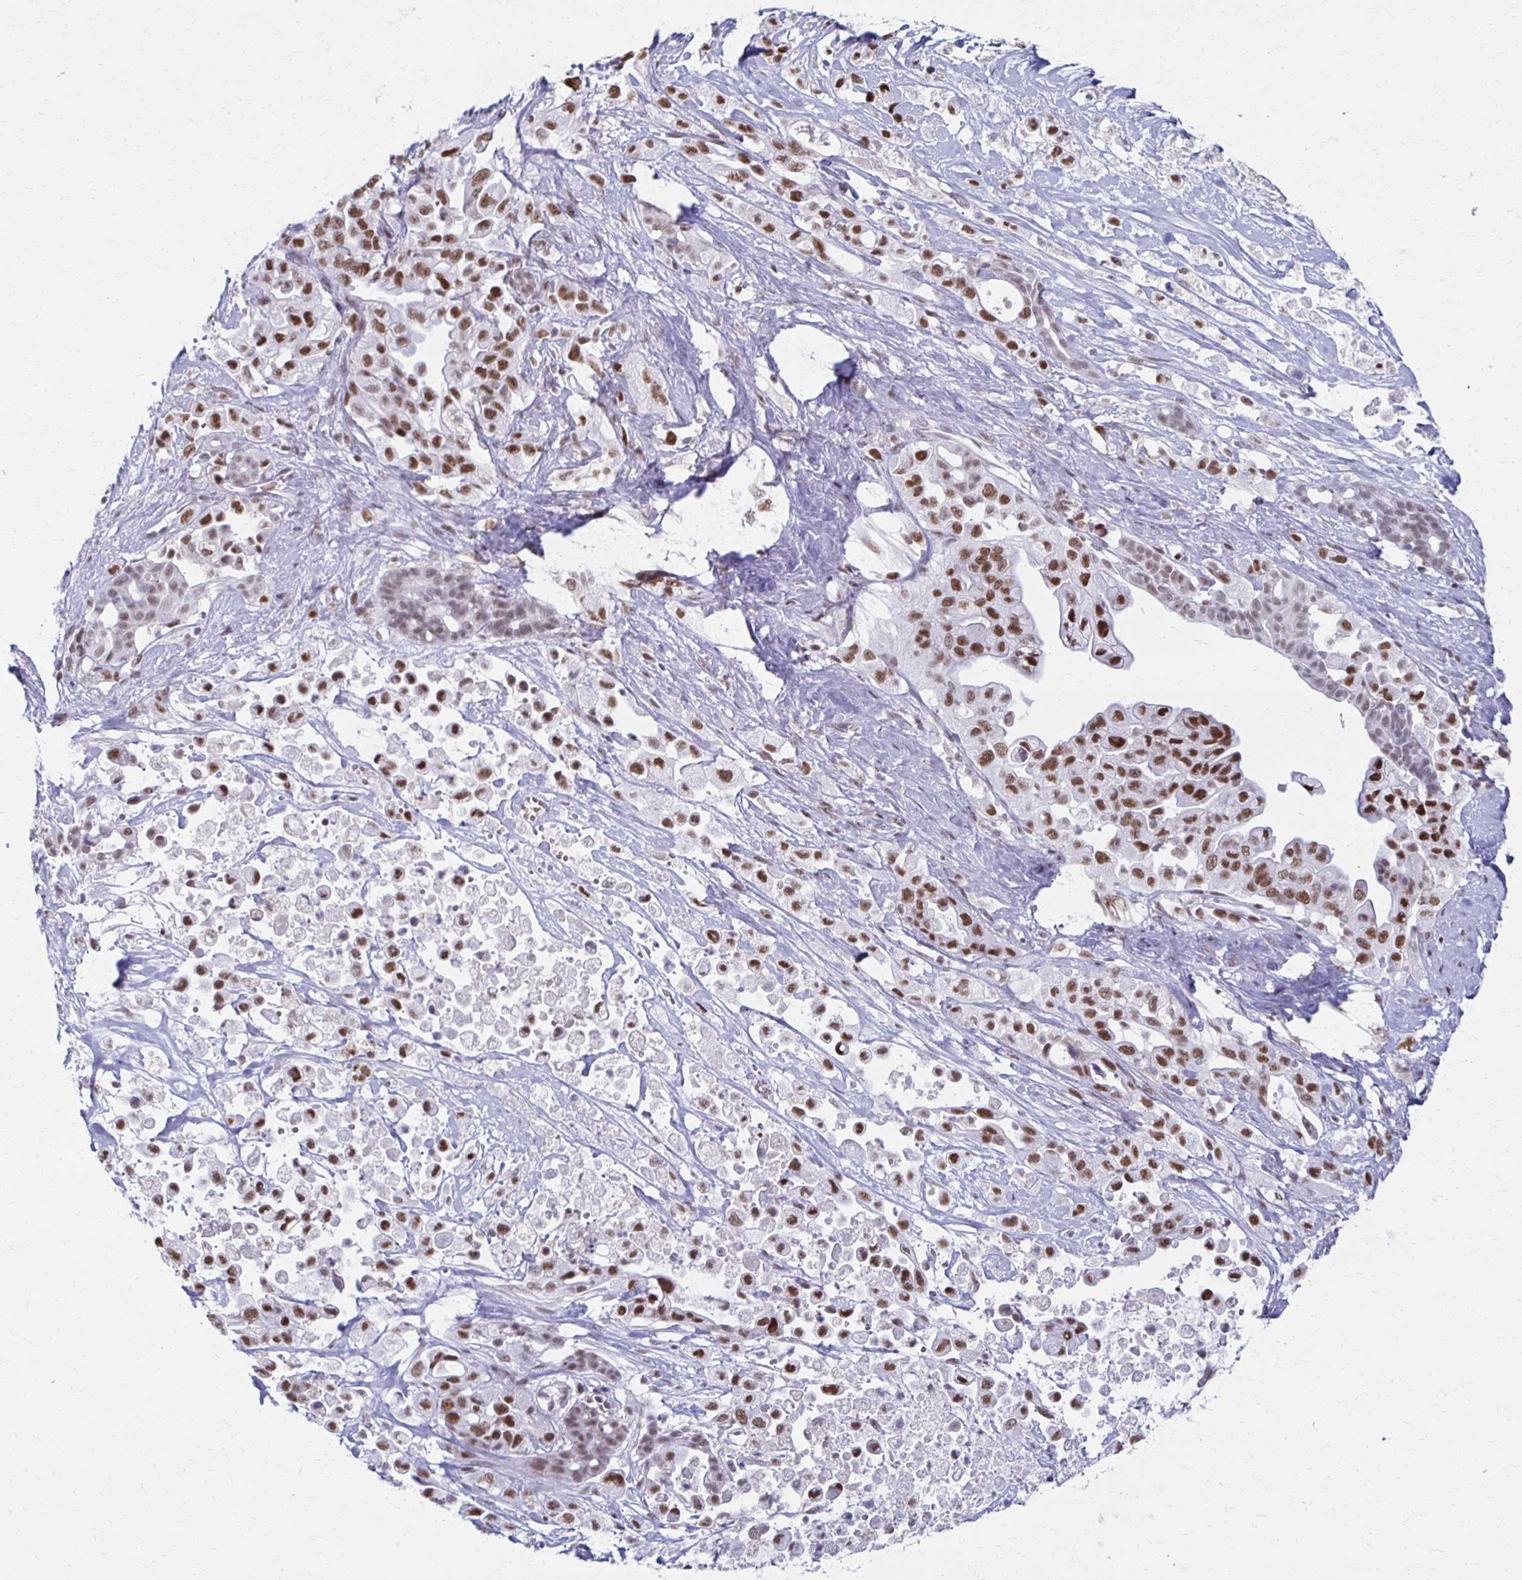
{"staining": {"intensity": "moderate", "quantity": ">75%", "location": "nuclear"}, "tissue": "pancreatic cancer", "cell_type": "Tumor cells", "image_type": "cancer", "snomed": [{"axis": "morphology", "description": "Adenocarcinoma, NOS"}, {"axis": "topography", "description": "Pancreas"}], "caption": "DAB immunohistochemical staining of human pancreatic cancer (adenocarcinoma) demonstrates moderate nuclear protein expression in approximately >75% of tumor cells. Nuclei are stained in blue.", "gene": "IRF7", "patient": {"sex": "male", "age": 44}}